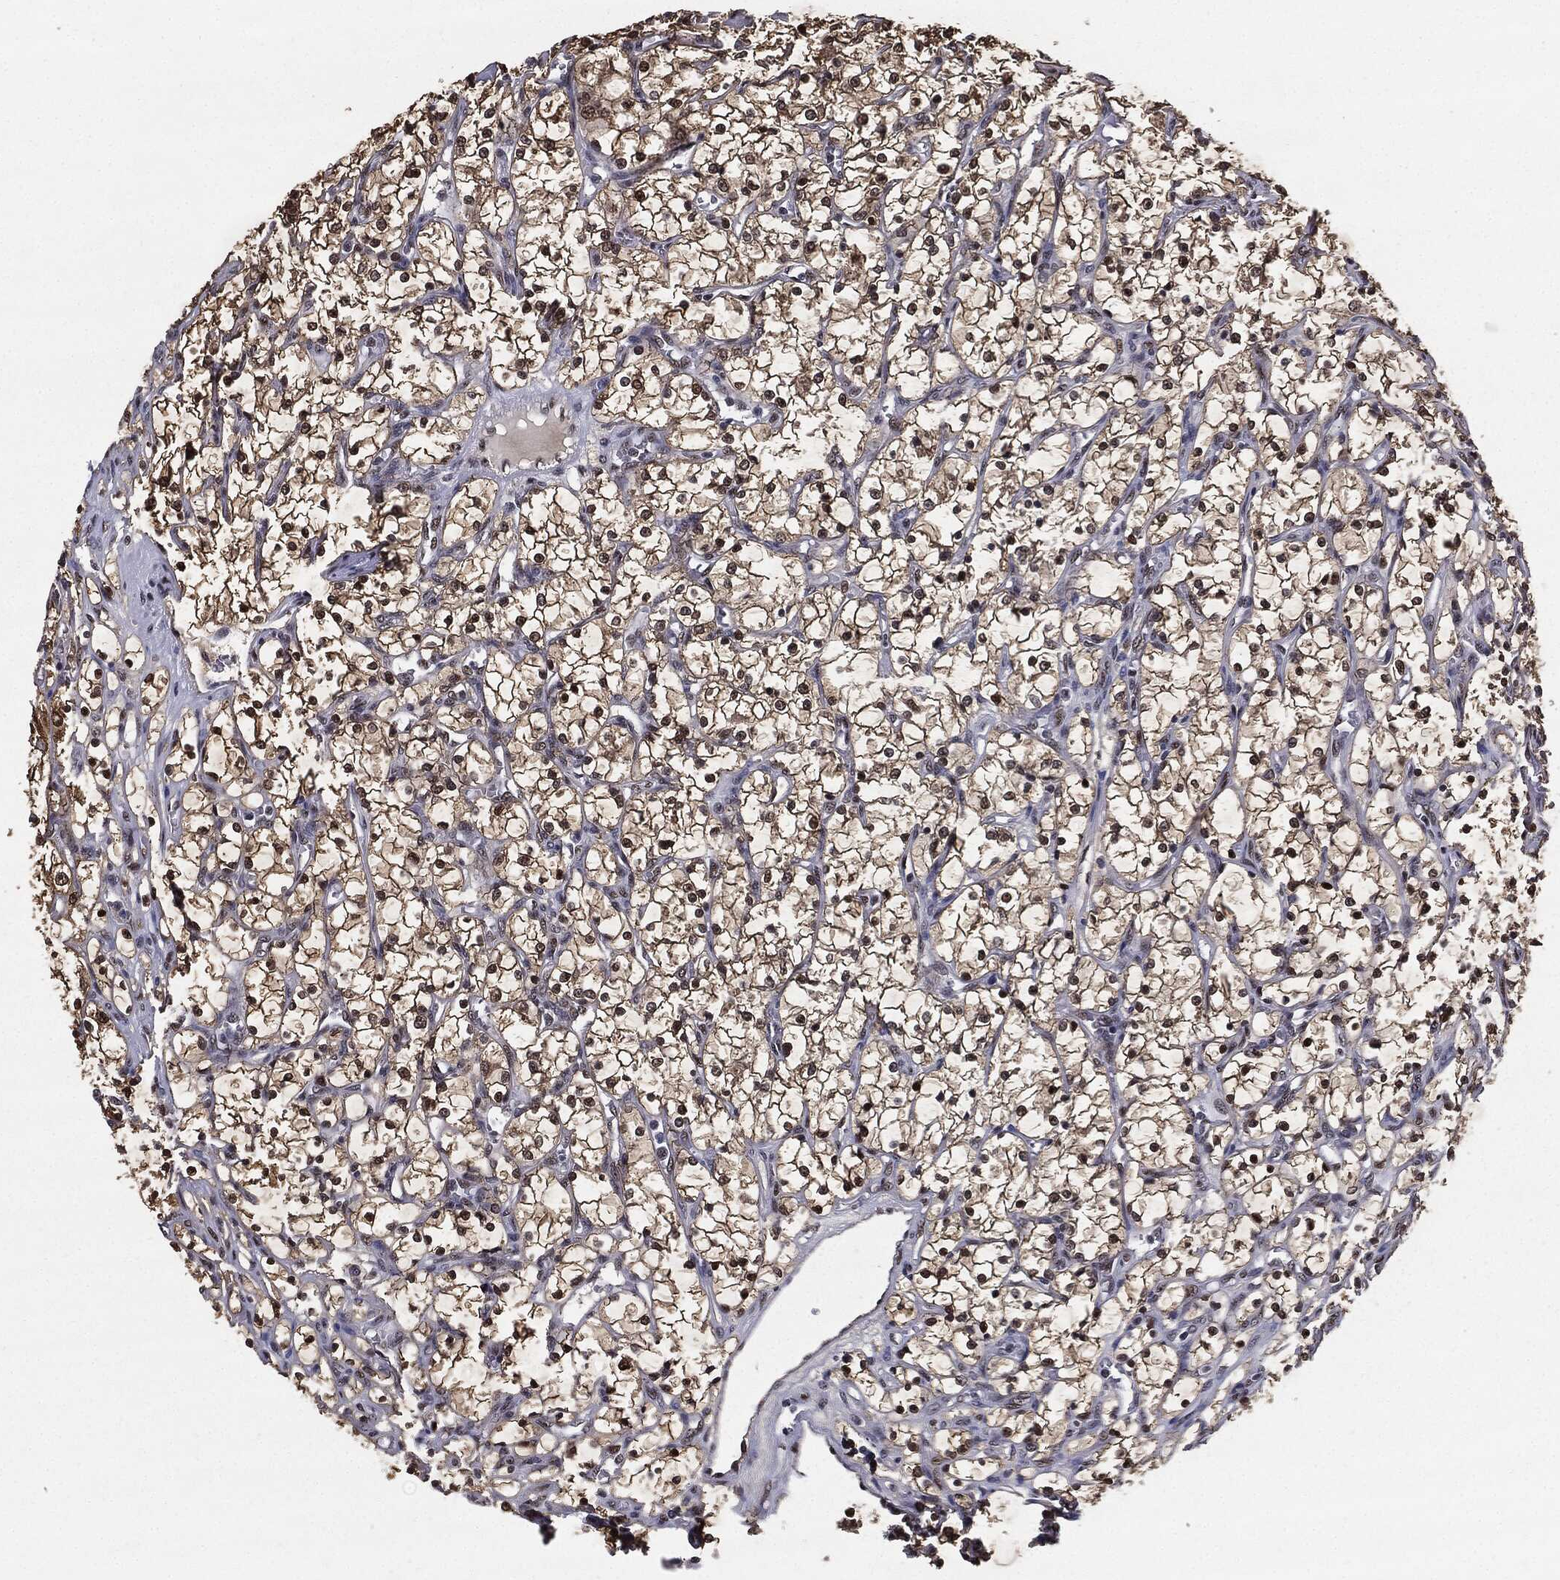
{"staining": {"intensity": "strong", "quantity": ">75%", "location": "nuclear"}, "tissue": "renal cancer", "cell_type": "Tumor cells", "image_type": "cancer", "snomed": [{"axis": "morphology", "description": "Adenocarcinoma, NOS"}, {"axis": "topography", "description": "Kidney"}], "caption": "Protein staining of adenocarcinoma (renal) tissue demonstrates strong nuclear positivity in approximately >75% of tumor cells.", "gene": "JUN", "patient": {"sex": "female", "age": 69}}